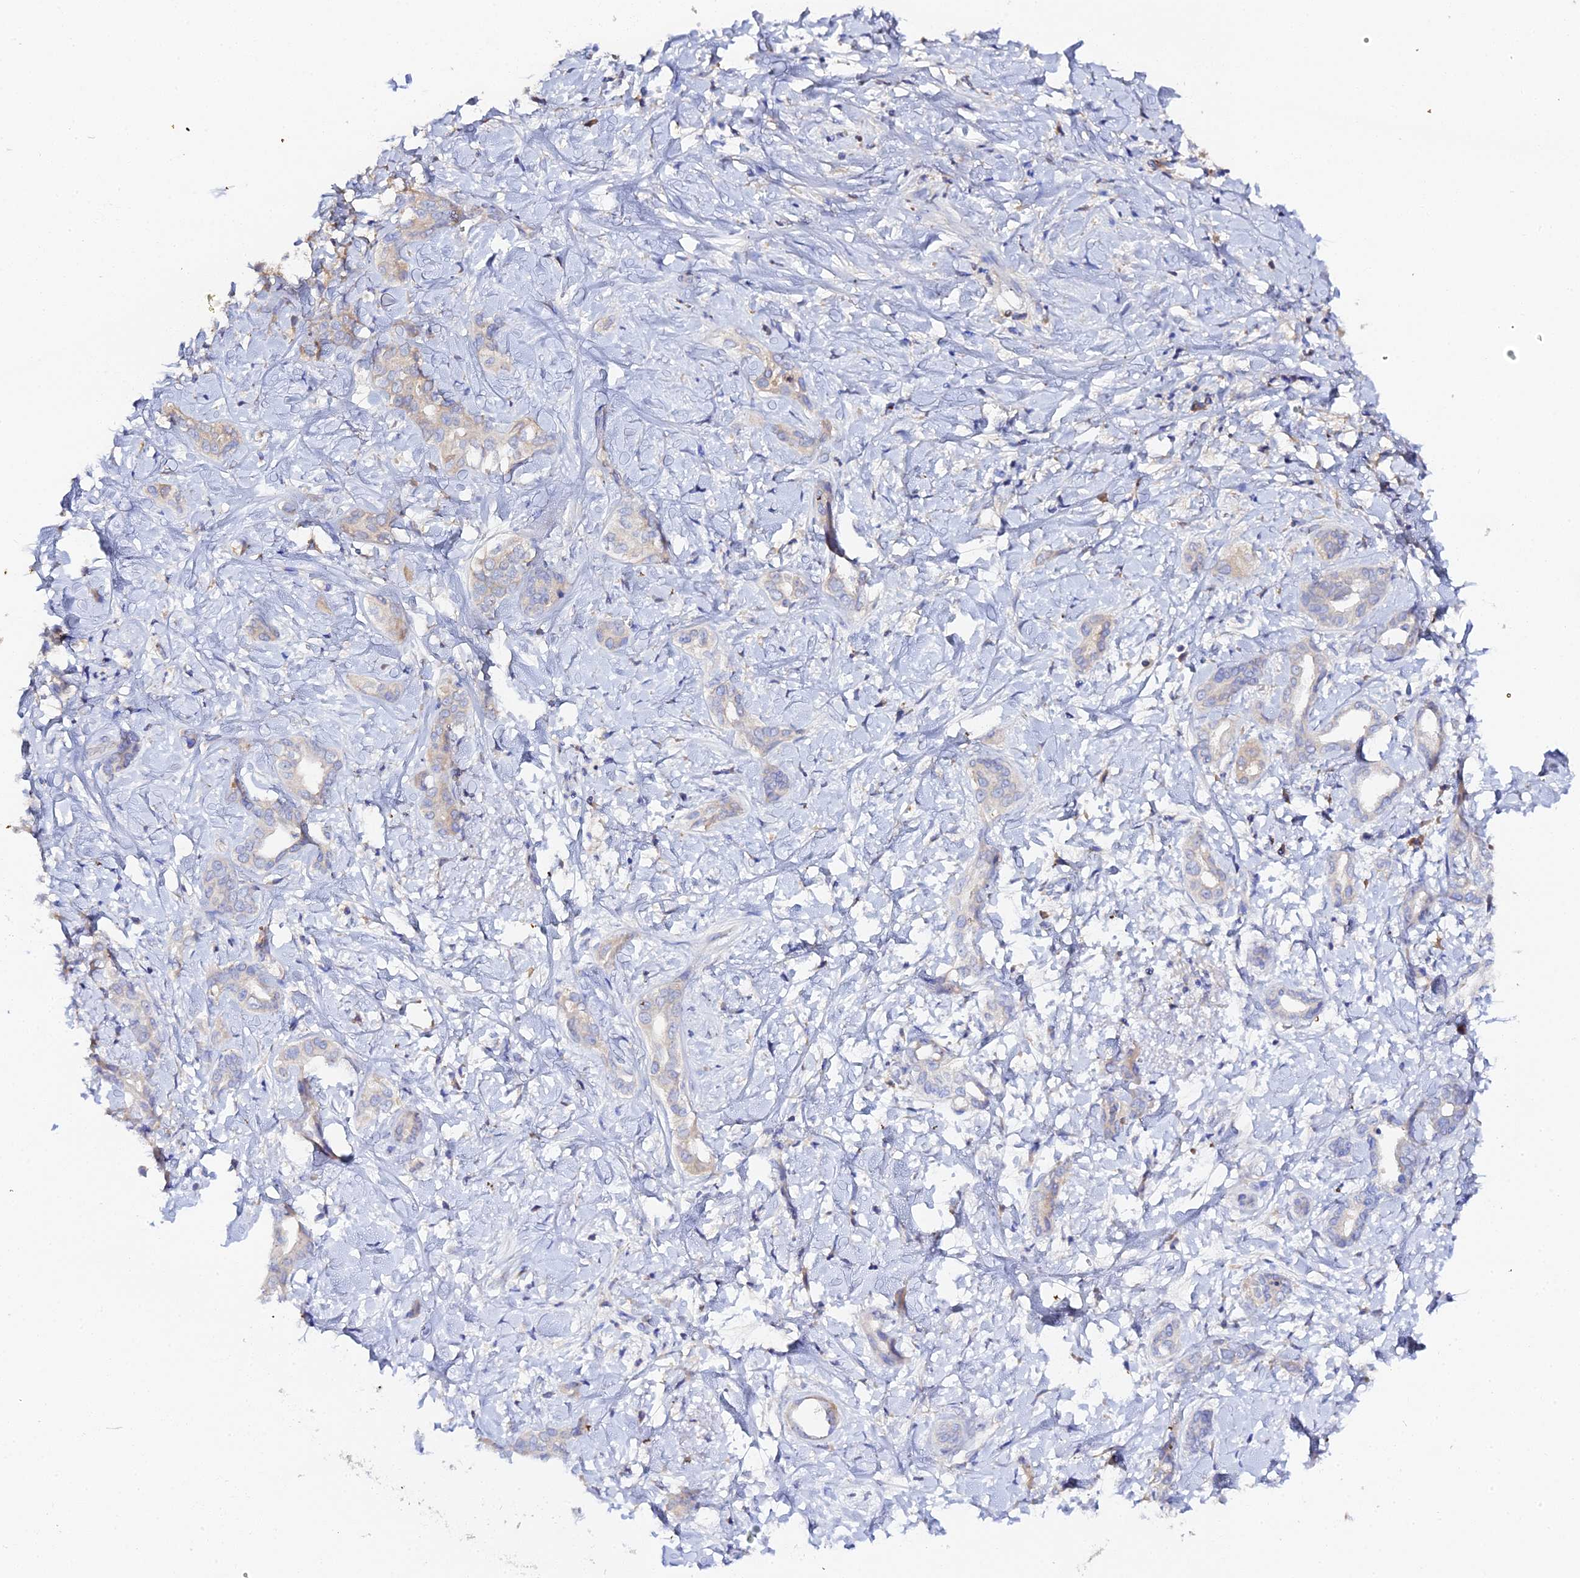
{"staining": {"intensity": "weak", "quantity": "<25%", "location": "cytoplasmic/membranous"}, "tissue": "liver cancer", "cell_type": "Tumor cells", "image_type": "cancer", "snomed": [{"axis": "morphology", "description": "Cholangiocarcinoma"}, {"axis": "topography", "description": "Liver"}], "caption": "An IHC histopathology image of liver cancer is shown. There is no staining in tumor cells of liver cancer. (Stains: DAB (3,3'-diaminobenzidine) immunohistochemistry (IHC) with hematoxylin counter stain, Microscopy: brightfield microscopy at high magnification).", "gene": "SCX", "patient": {"sex": "female", "age": 77}}